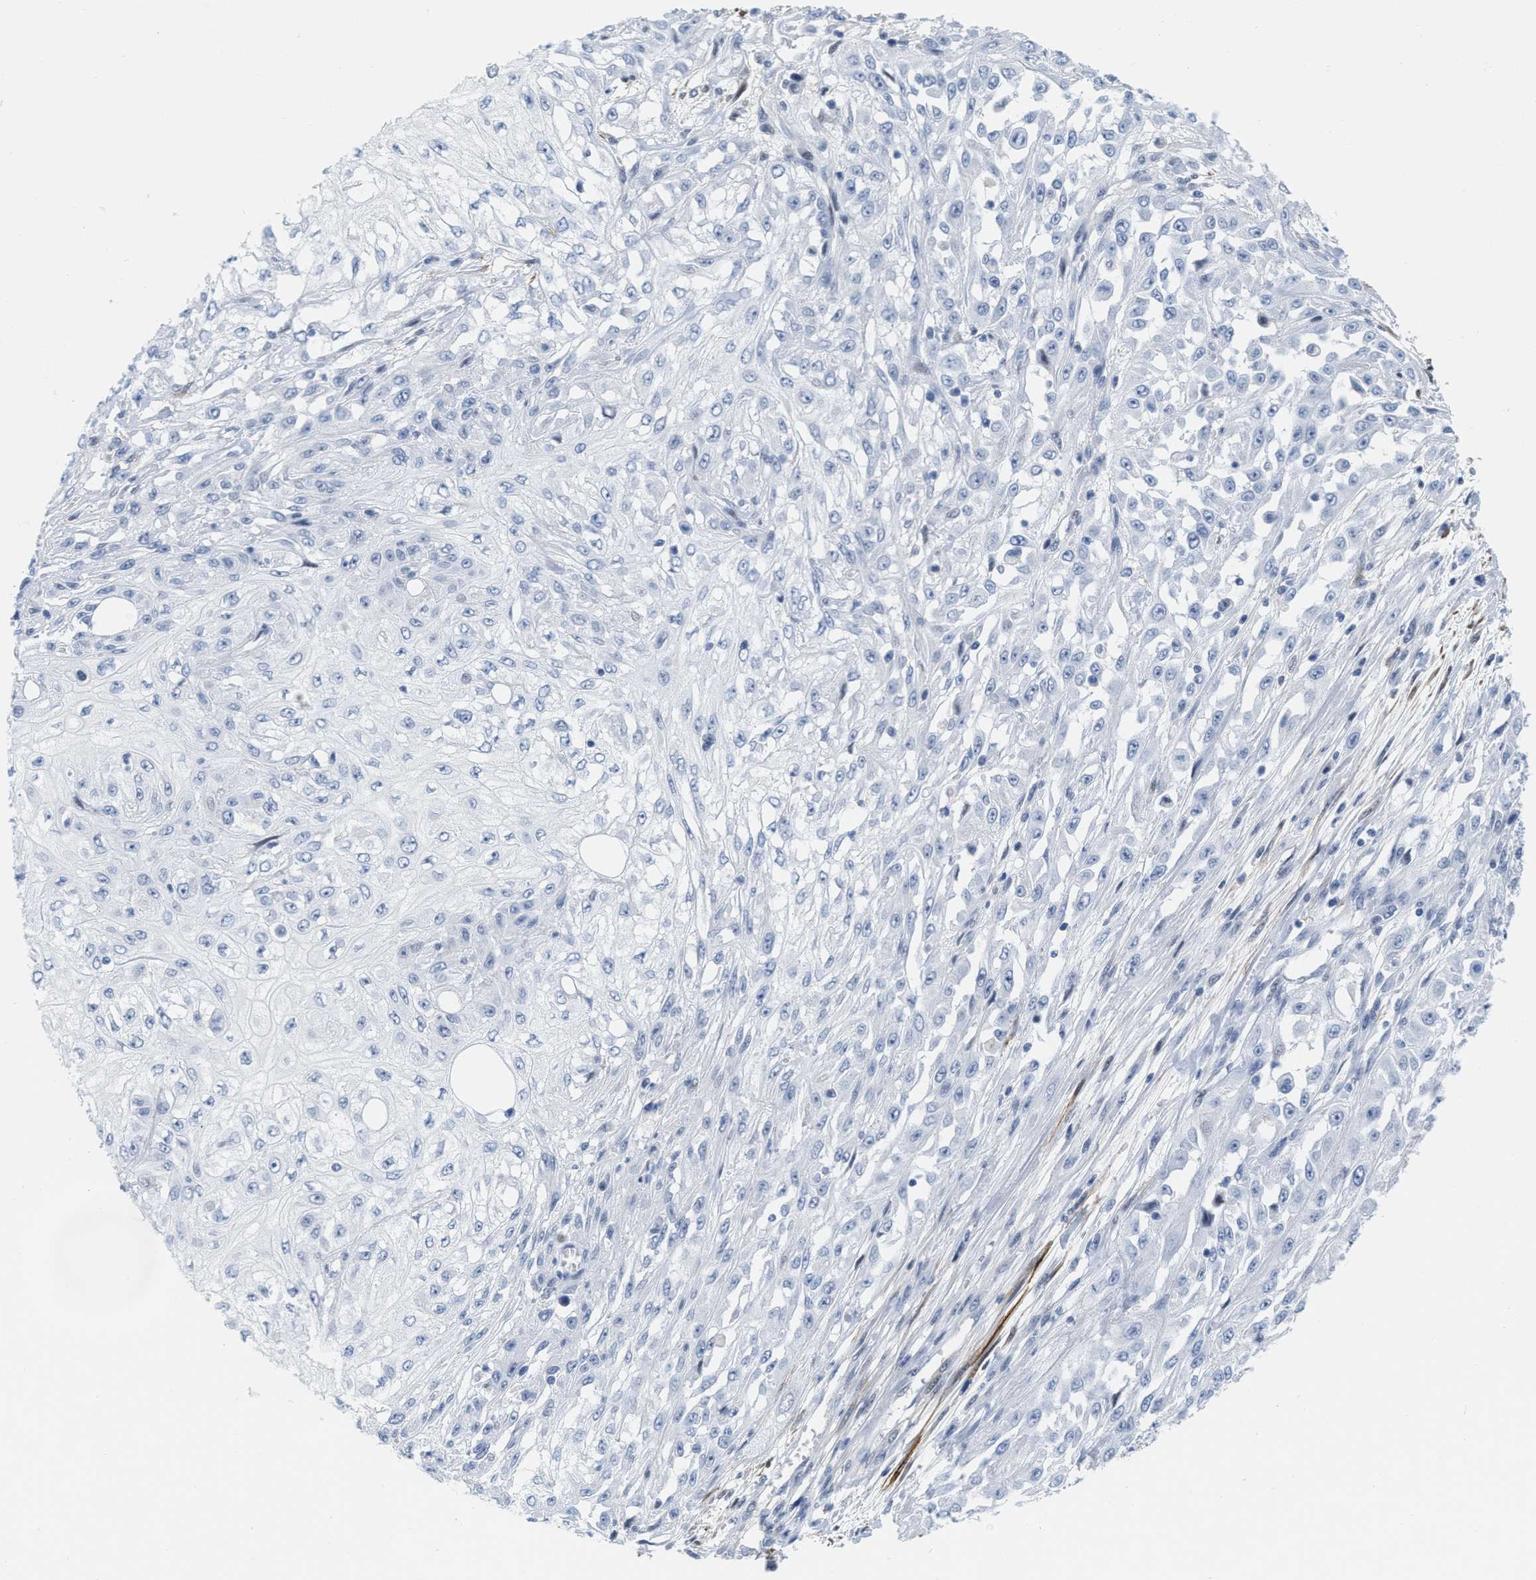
{"staining": {"intensity": "negative", "quantity": "none", "location": "none"}, "tissue": "skin cancer", "cell_type": "Tumor cells", "image_type": "cancer", "snomed": [{"axis": "morphology", "description": "Squamous cell carcinoma, NOS"}, {"axis": "morphology", "description": "Squamous cell carcinoma, metastatic, NOS"}, {"axis": "topography", "description": "Skin"}, {"axis": "topography", "description": "Lymph node"}], "caption": "An immunohistochemistry (IHC) image of metastatic squamous cell carcinoma (skin) is shown. There is no staining in tumor cells of metastatic squamous cell carcinoma (skin).", "gene": "TAGLN", "patient": {"sex": "male", "age": 75}}